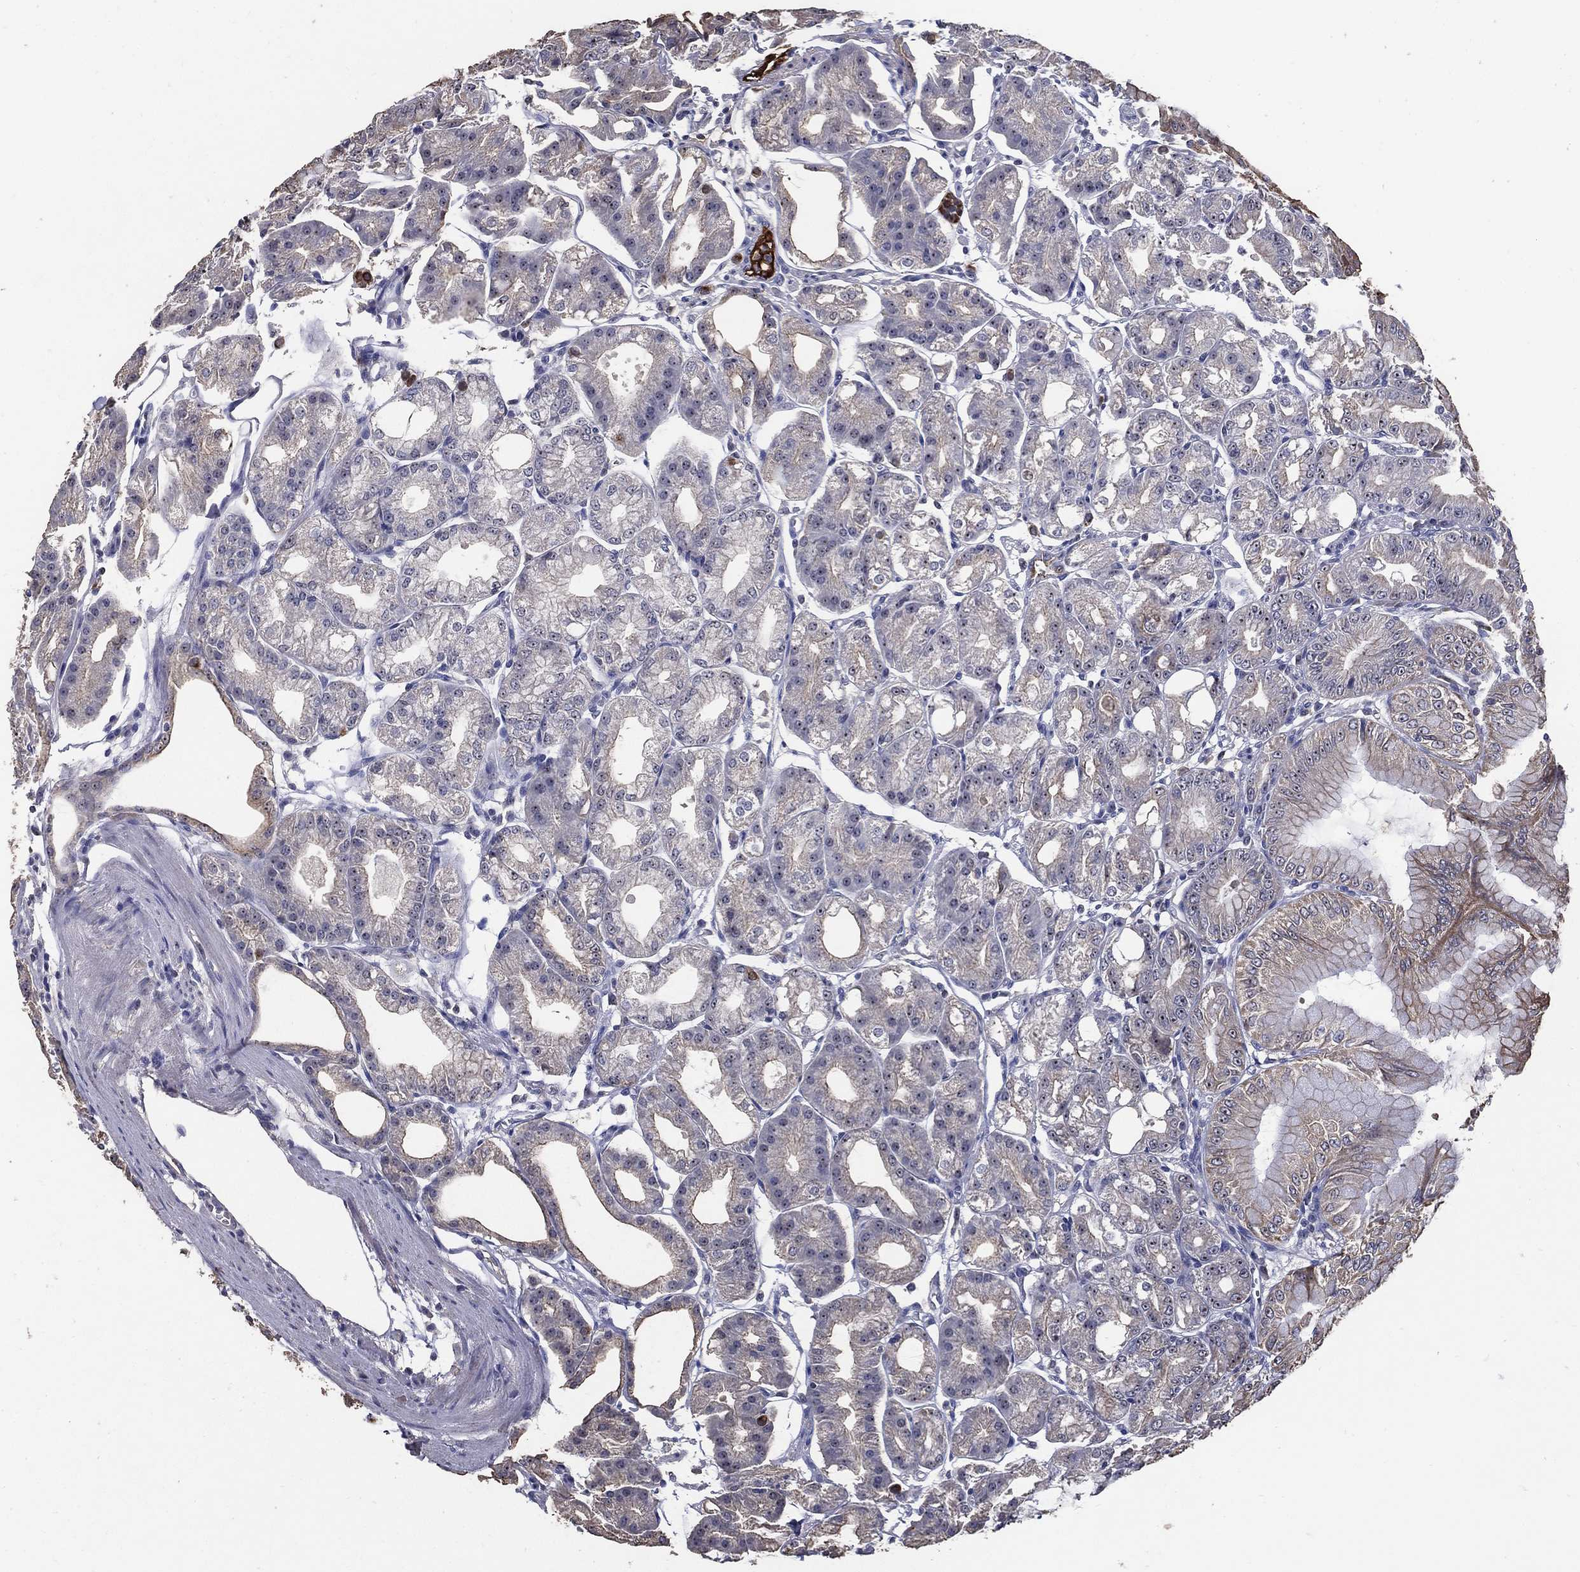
{"staining": {"intensity": "negative", "quantity": "none", "location": "none"}, "tissue": "stomach", "cell_type": "Glandular cells", "image_type": "normal", "snomed": [{"axis": "morphology", "description": "Normal tissue, NOS"}, {"axis": "topography", "description": "Stomach"}], "caption": "This is a micrograph of IHC staining of unremarkable stomach, which shows no positivity in glandular cells.", "gene": "EFNA1", "patient": {"sex": "male", "age": 71}}